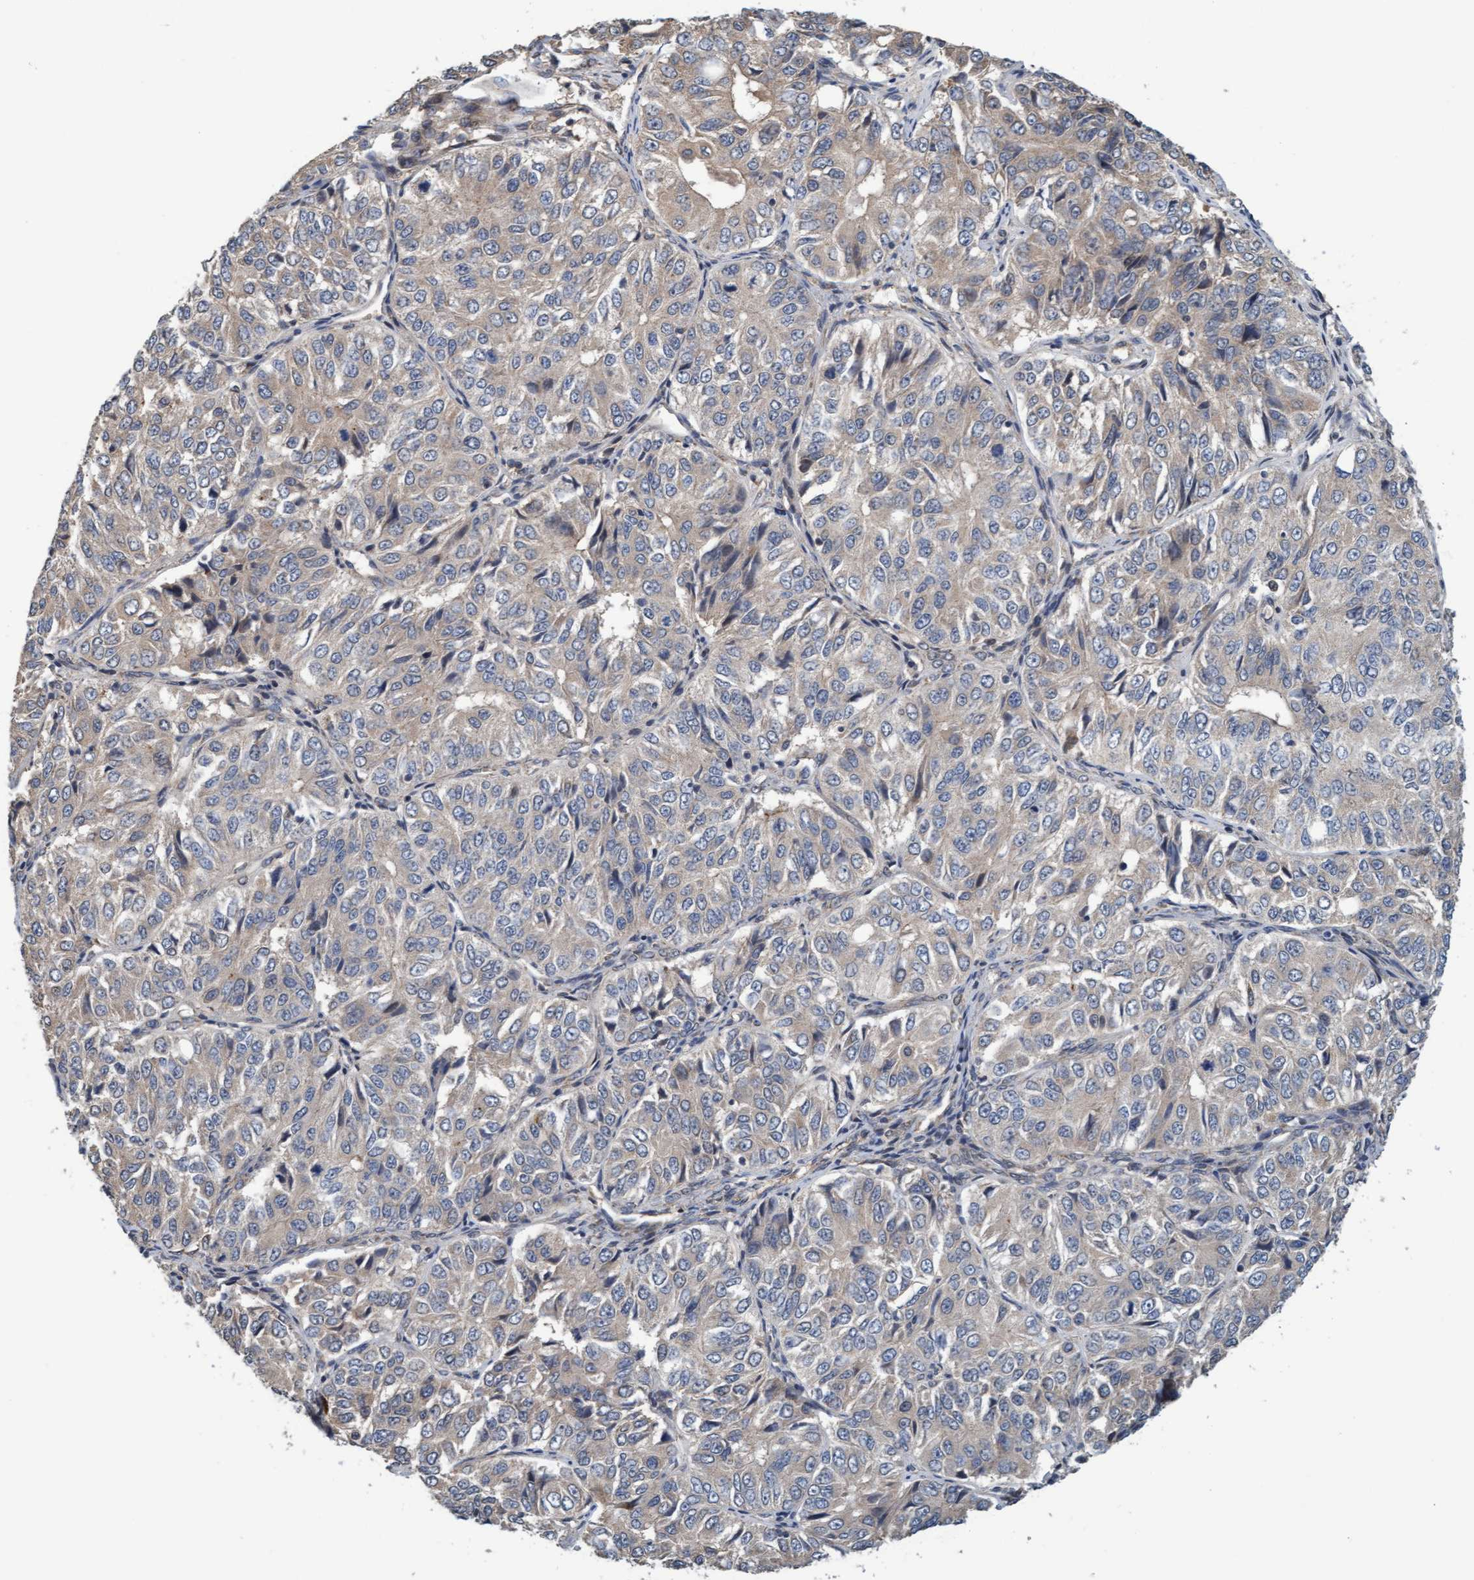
{"staining": {"intensity": "weak", "quantity": "<25%", "location": "cytoplasmic/membranous"}, "tissue": "ovarian cancer", "cell_type": "Tumor cells", "image_type": "cancer", "snomed": [{"axis": "morphology", "description": "Carcinoma, endometroid"}, {"axis": "topography", "description": "Ovary"}], "caption": "A photomicrograph of endometroid carcinoma (ovarian) stained for a protein displays no brown staining in tumor cells.", "gene": "MLXIP", "patient": {"sex": "female", "age": 51}}